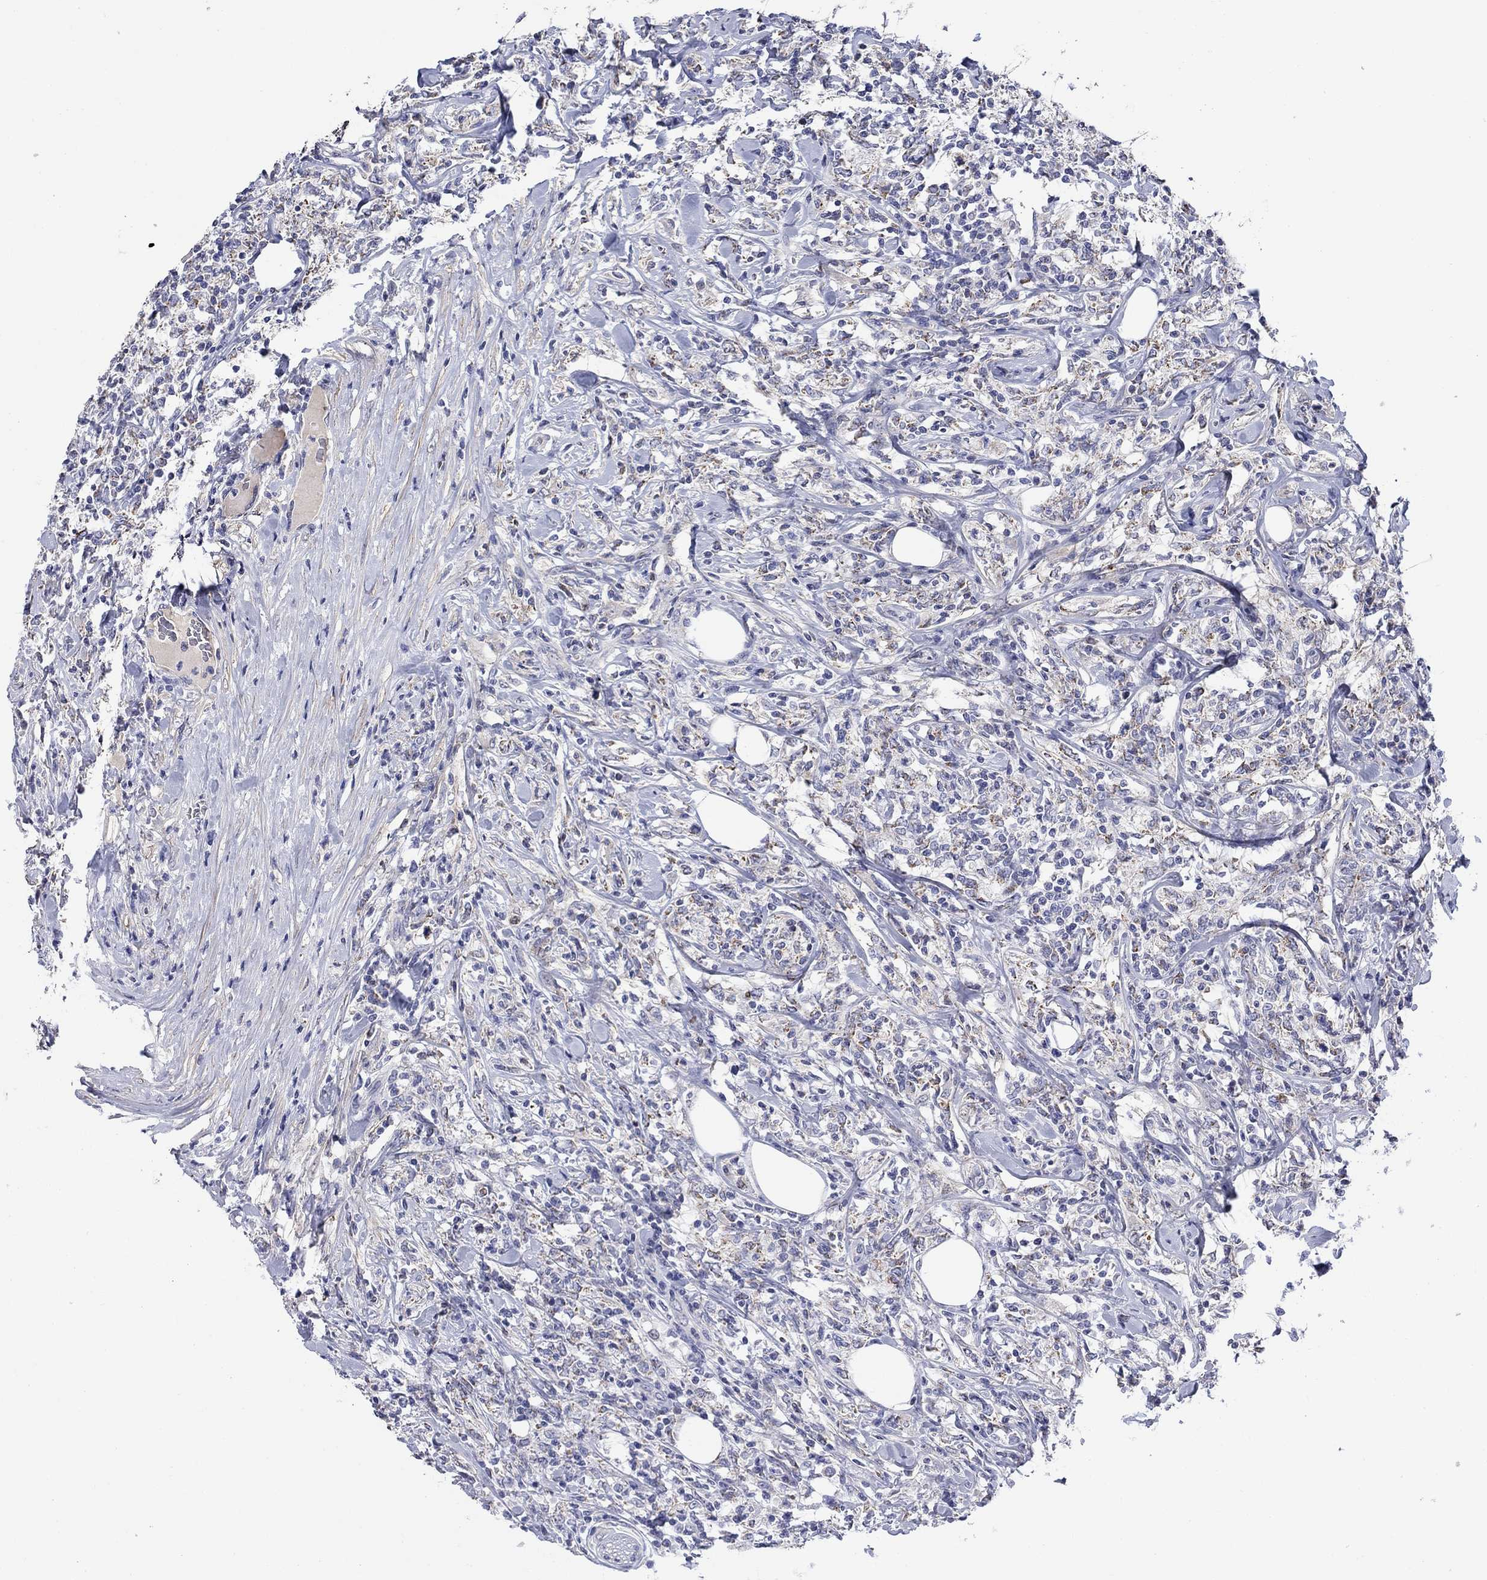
{"staining": {"intensity": "moderate", "quantity": "<25%", "location": "cytoplasmic/membranous"}, "tissue": "lymphoma", "cell_type": "Tumor cells", "image_type": "cancer", "snomed": [{"axis": "morphology", "description": "Malignant lymphoma, non-Hodgkin's type, High grade"}, {"axis": "topography", "description": "Lymph node"}], "caption": "Protein staining by immunohistochemistry (IHC) shows moderate cytoplasmic/membranous staining in approximately <25% of tumor cells in lymphoma.", "gene": "CLVS1", "patient": {"sex": "female", "age": 84}}